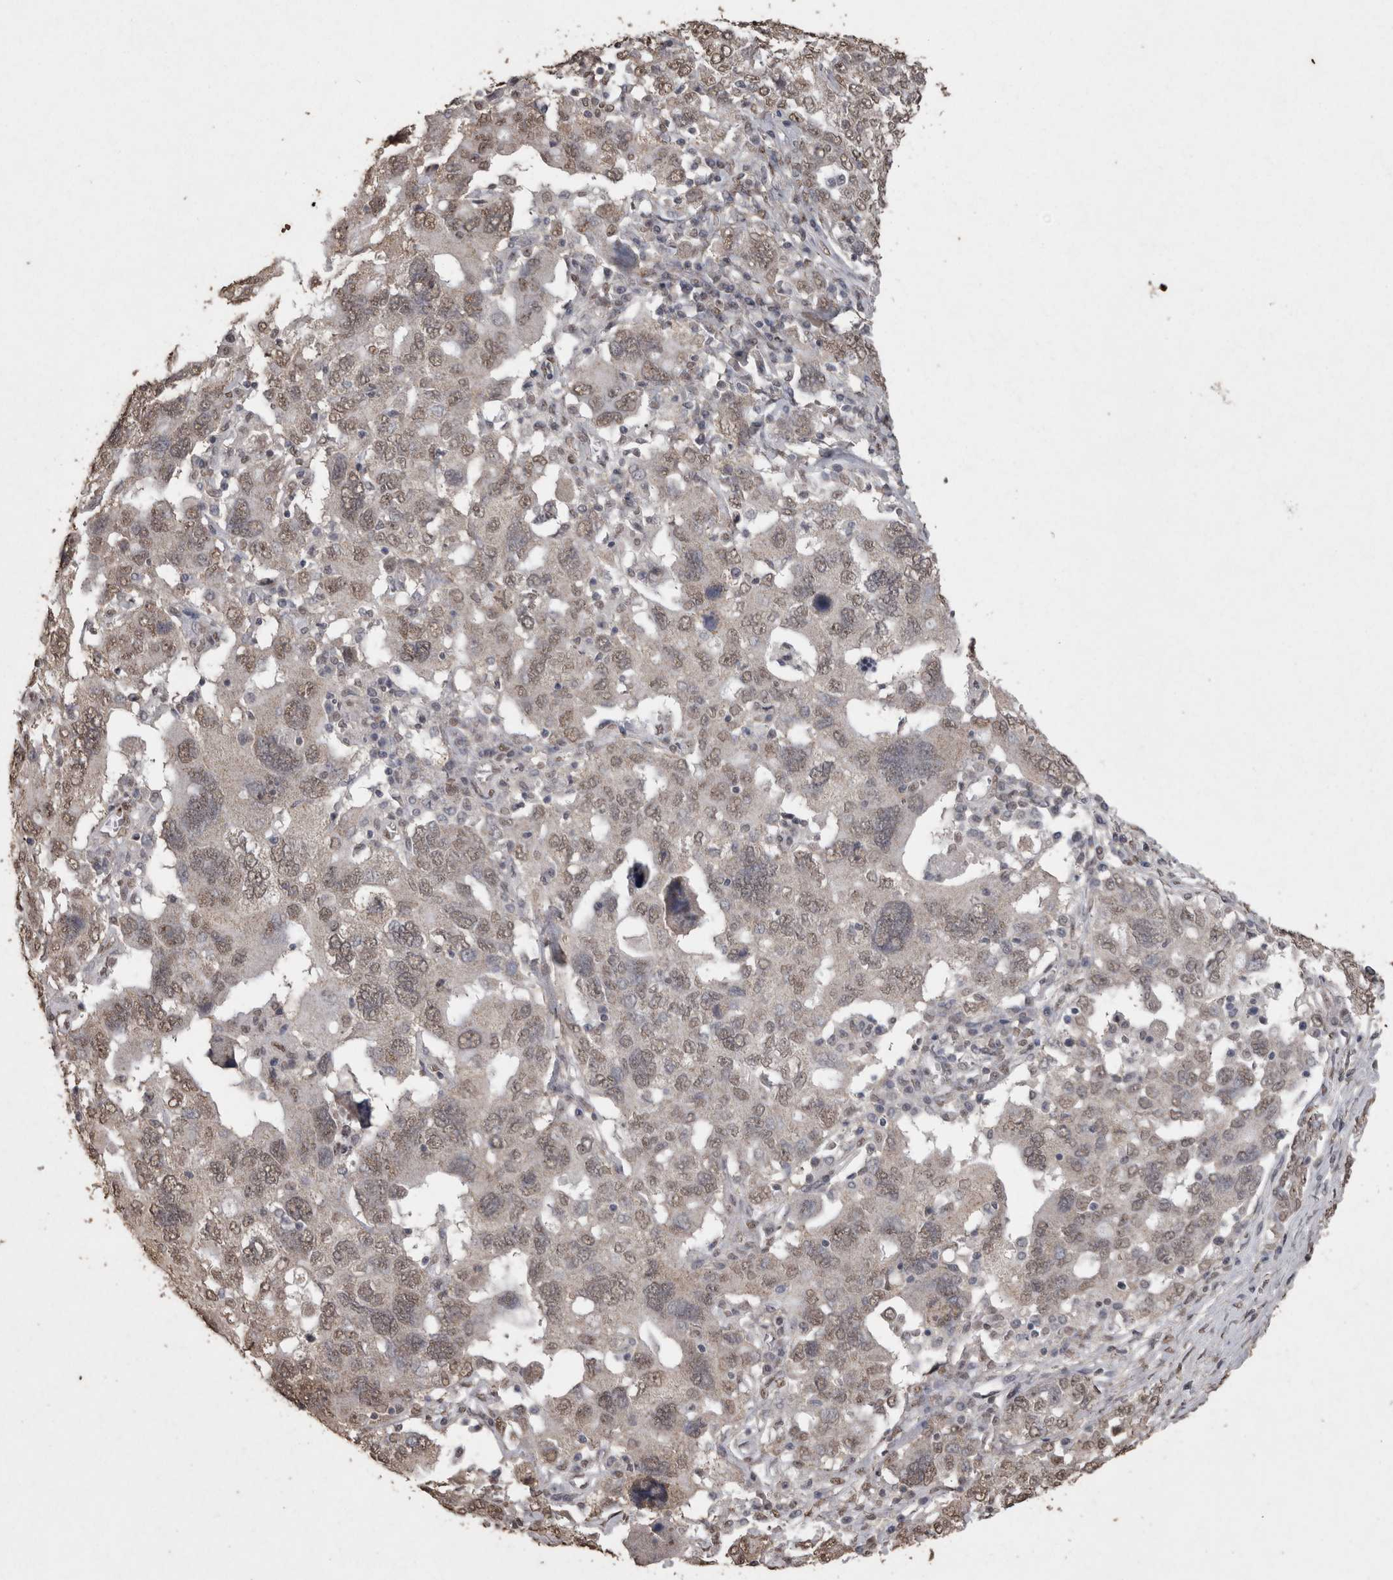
{"staining": {"intensity": "weak", "quantity": ">75%", "location": "nuclear"}, "tissue": "ovarian cancer", "cell_type": "Tumor cells", "image_type": "cancer", "snomed": [{"axis": "morphology", "description": "Carcinoma, endometroid"}, {"axis": "topography", "description": "Ovary"}], "caption": "Weak nuclear expression for a protein is appreciated in about >75% of tumor cells of endometroid carcinoma (ovarian) using IHC.", "gene": "SMAD7", "patient": {"sex": "female", "age": 62}}